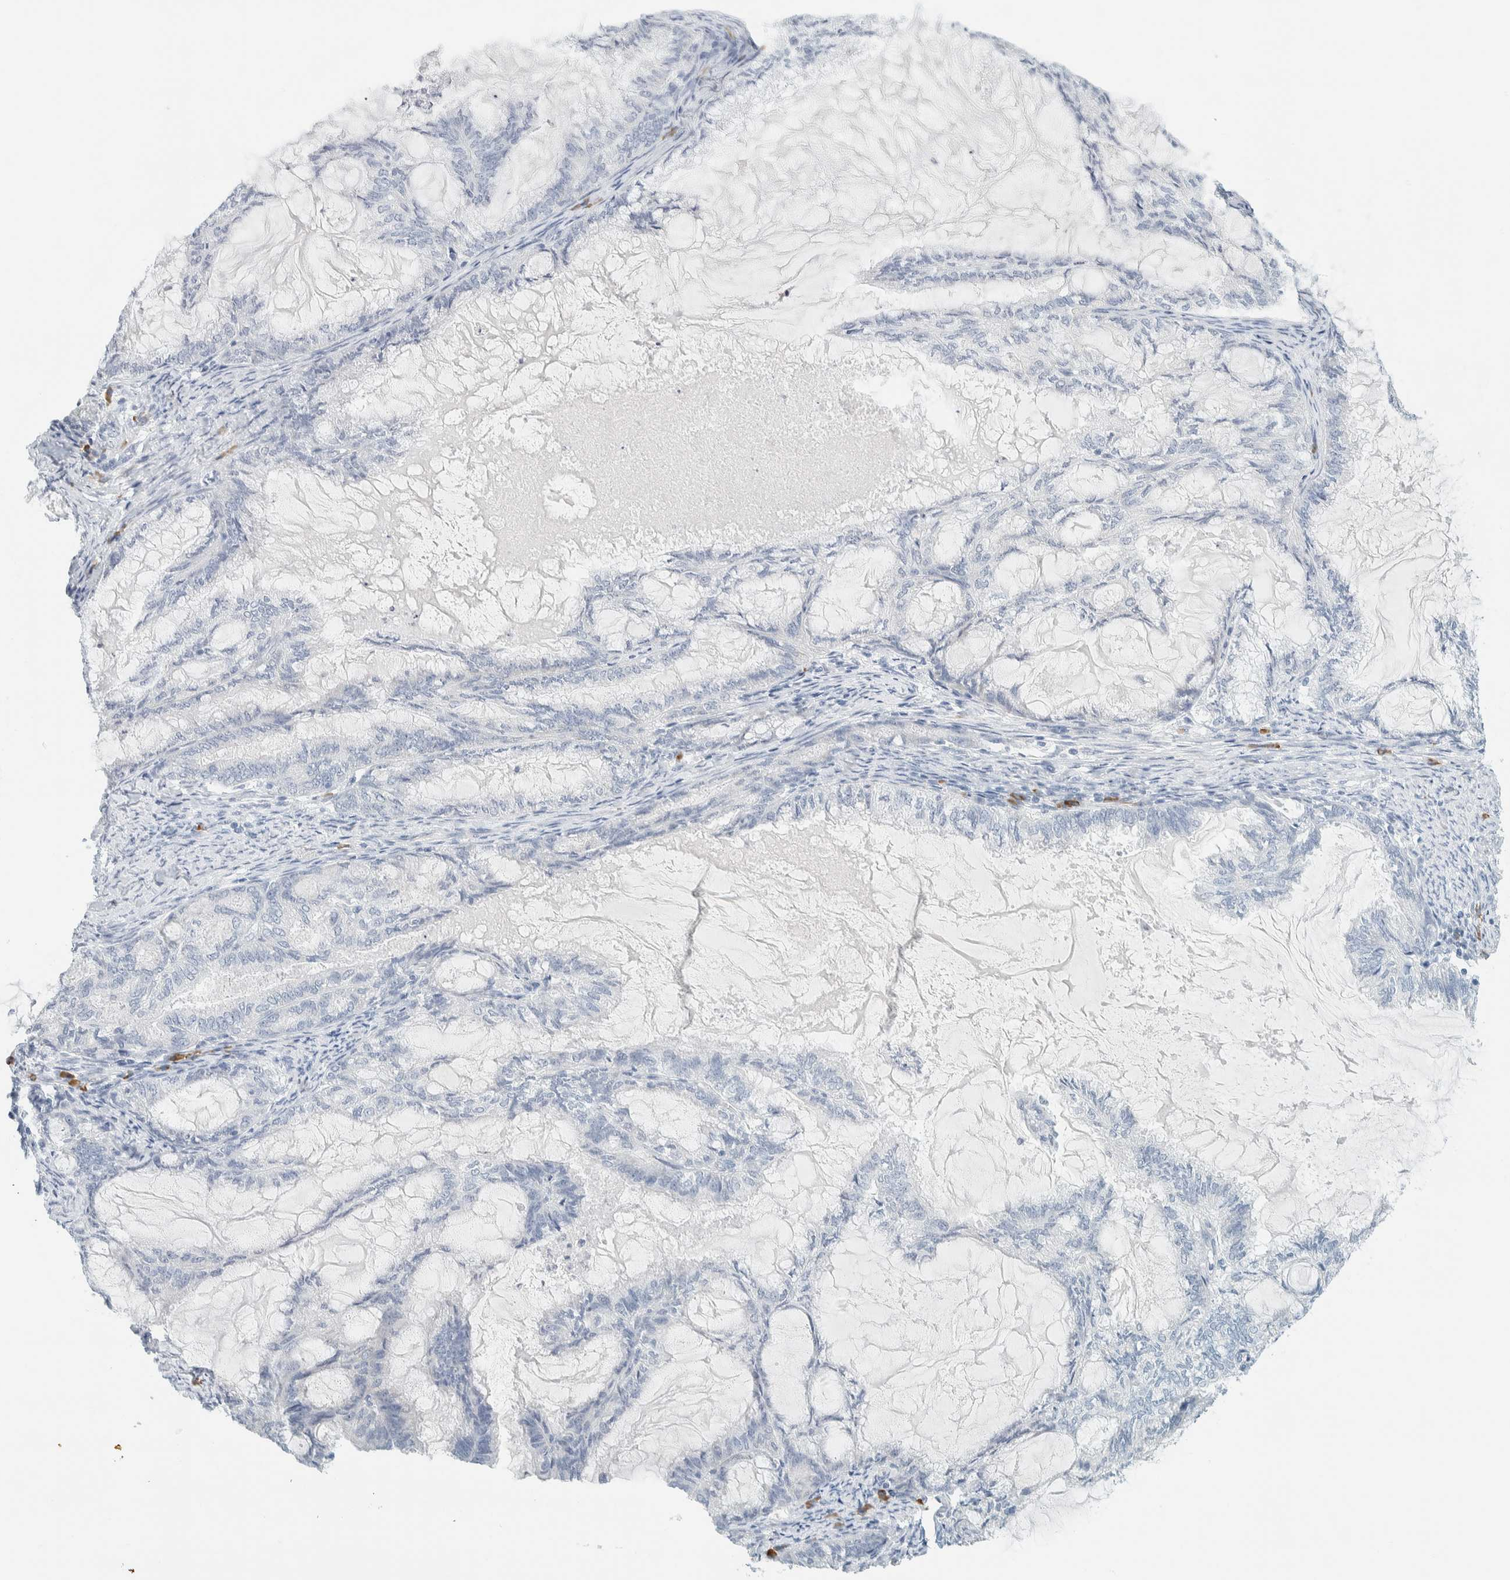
{"staining": {"intensity": "negative", "quantity": "none", "location": "none"}, "tissue": "endometrial cancer", "cell_type": "Tumor cells", "image_type": "cancer", "snomed": [{"axis": "morphology", "description": "Adenocarcinoma, NOS"}, {"axis": "topography", "description": "Endometrium"}], "caption": "A micrograph of adenocarcinoma (endometrial) stained for a protein displays no brown staining in tumor cells.", "gene": "ARHGAP27", "patient": {"sex": "female", "age": 86}}